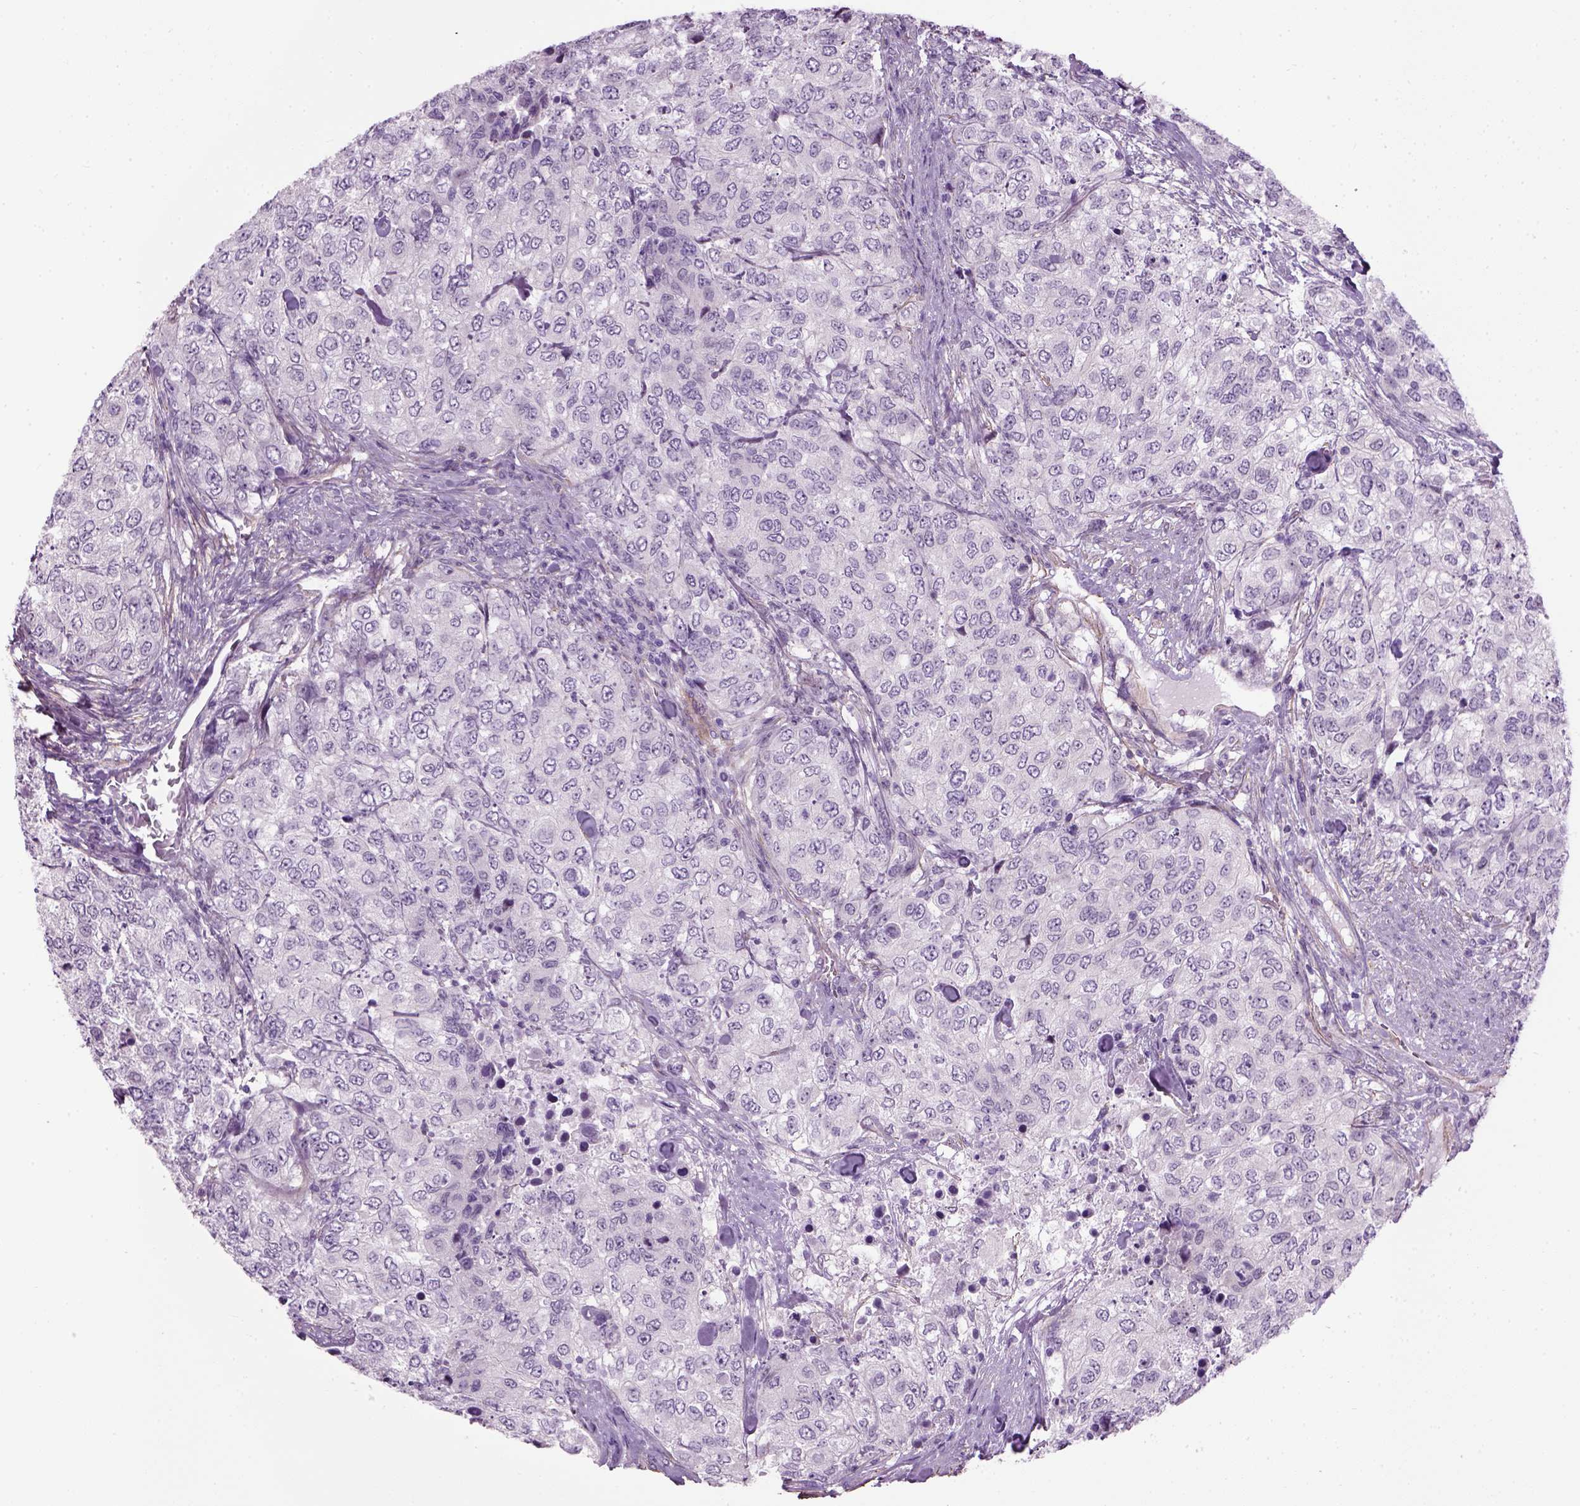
{"staining": {"intensity": "negative", "quantity": "none", "location": "none"}, "tissue": "urothelial cancer", "cell_type": "Tumor cells", "image_type": "cancer", "snomed": [{"axis": "morphology", "description": "Urothelial carcinoma, High grade"}, {"axis": "topography", "description": "Urinary bladder"}], "caption": "This is a image of immunohistochemistry staining of urothelial cancer, which shows no positivity in tumor cells.", "gene": "FAM161A", "patient": {"sex": "female", "age": 78}}